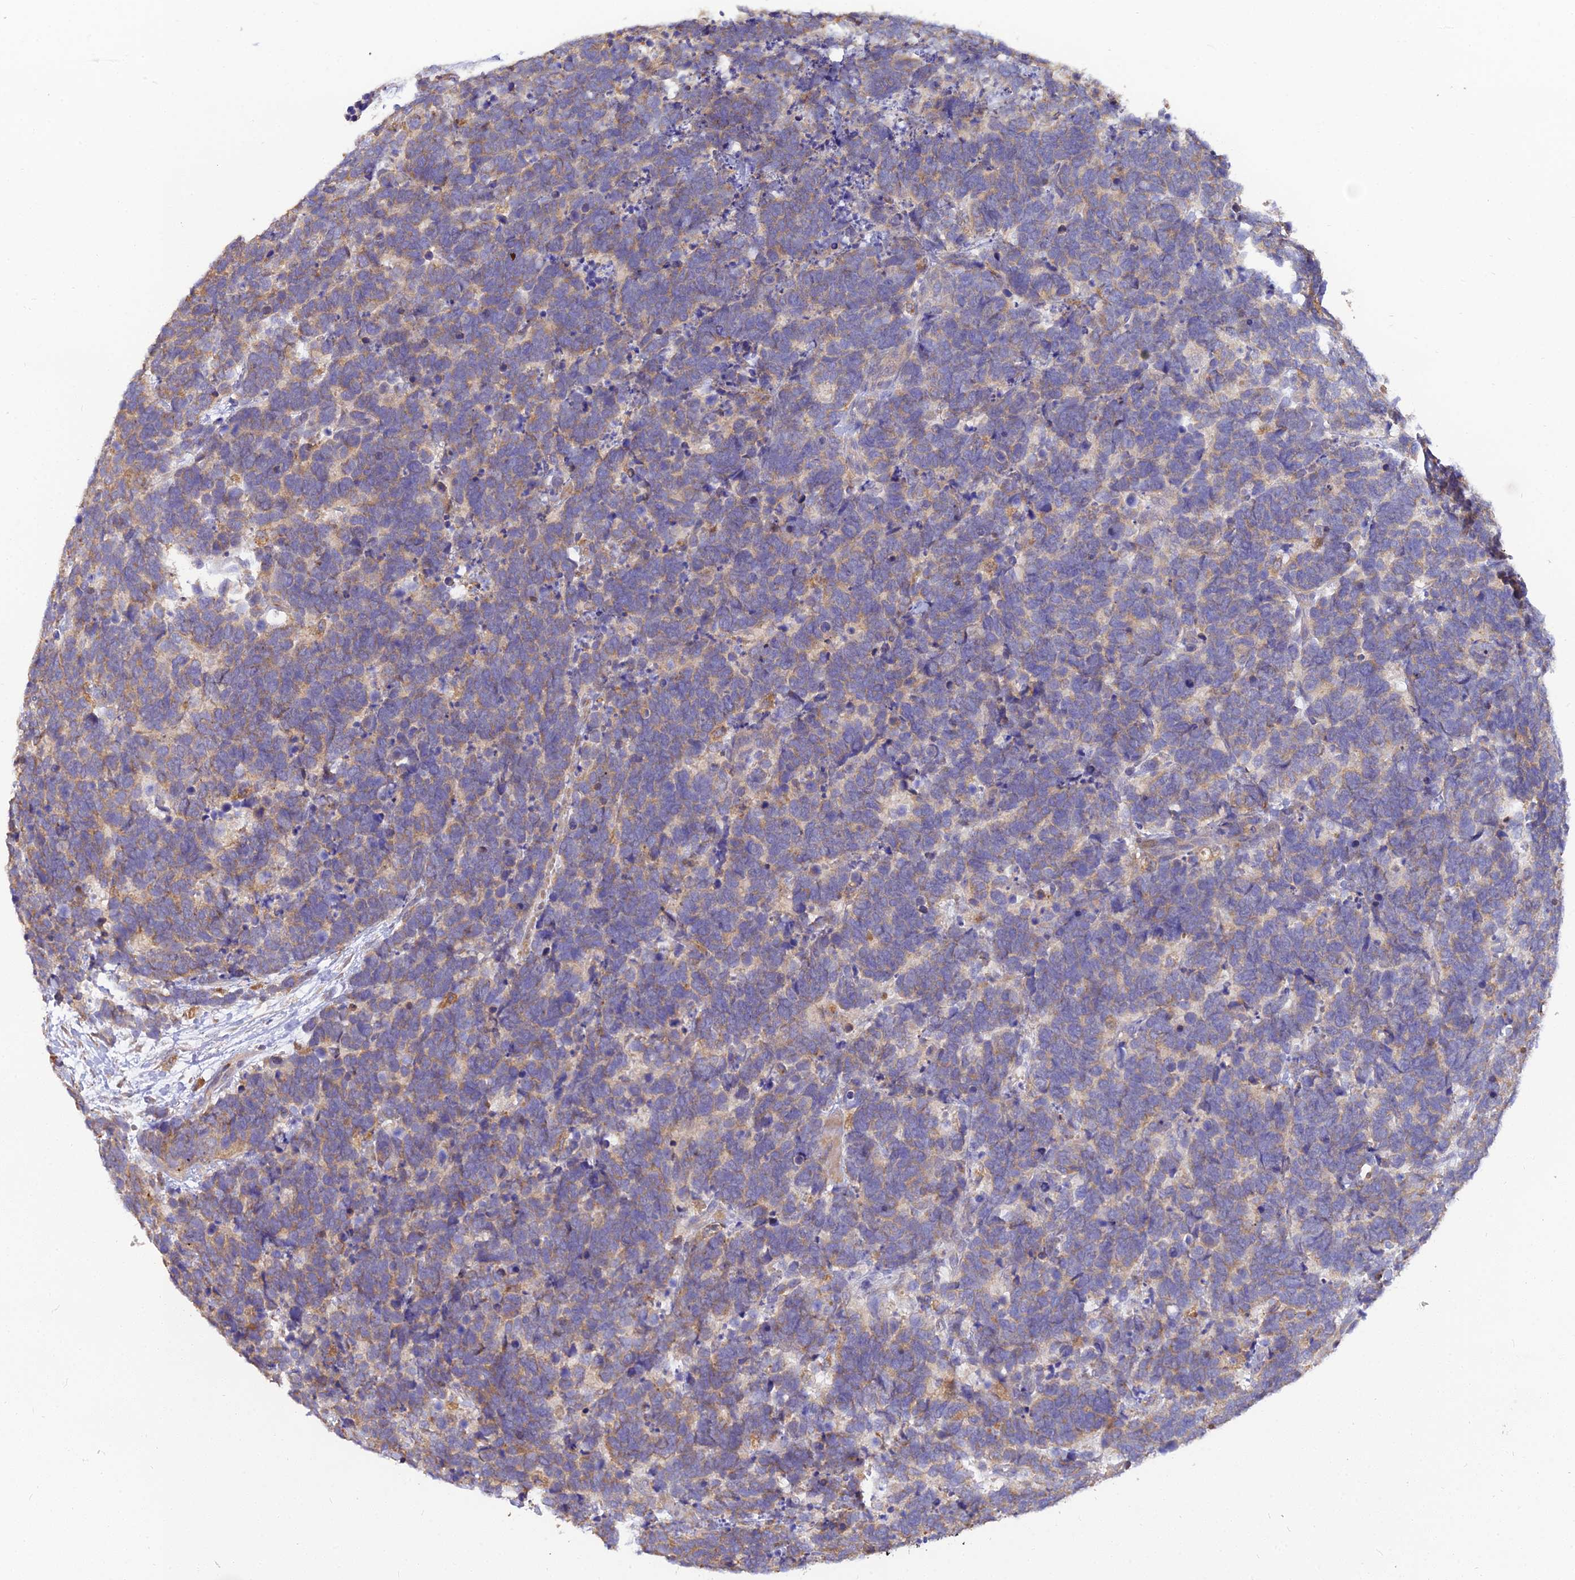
{"staining": {"intensity": "moderate", "quantity": ">75%", "location": "cytoplasmic/membranous"}, "tissue": "carcinoid", "cell_type": "Tumor cells", "image_type": "cancer", "snomed": [{"axis": "morphology", "description": "Carcinoma, NOS"}, {"axis": "morphology", "description": "Carcinoid, malignant, NOS"}, {"axis": "topography", "description": "Urinary bladder"}], "caption": "Carcinoma was stained to show a protein in brown. There is medium levels of moderate cytoplasmic/membranous positivity in approximately >75% of tumor cells.", "gene": "ARL8B", "patient": {"sex": "male", "age": 57}}